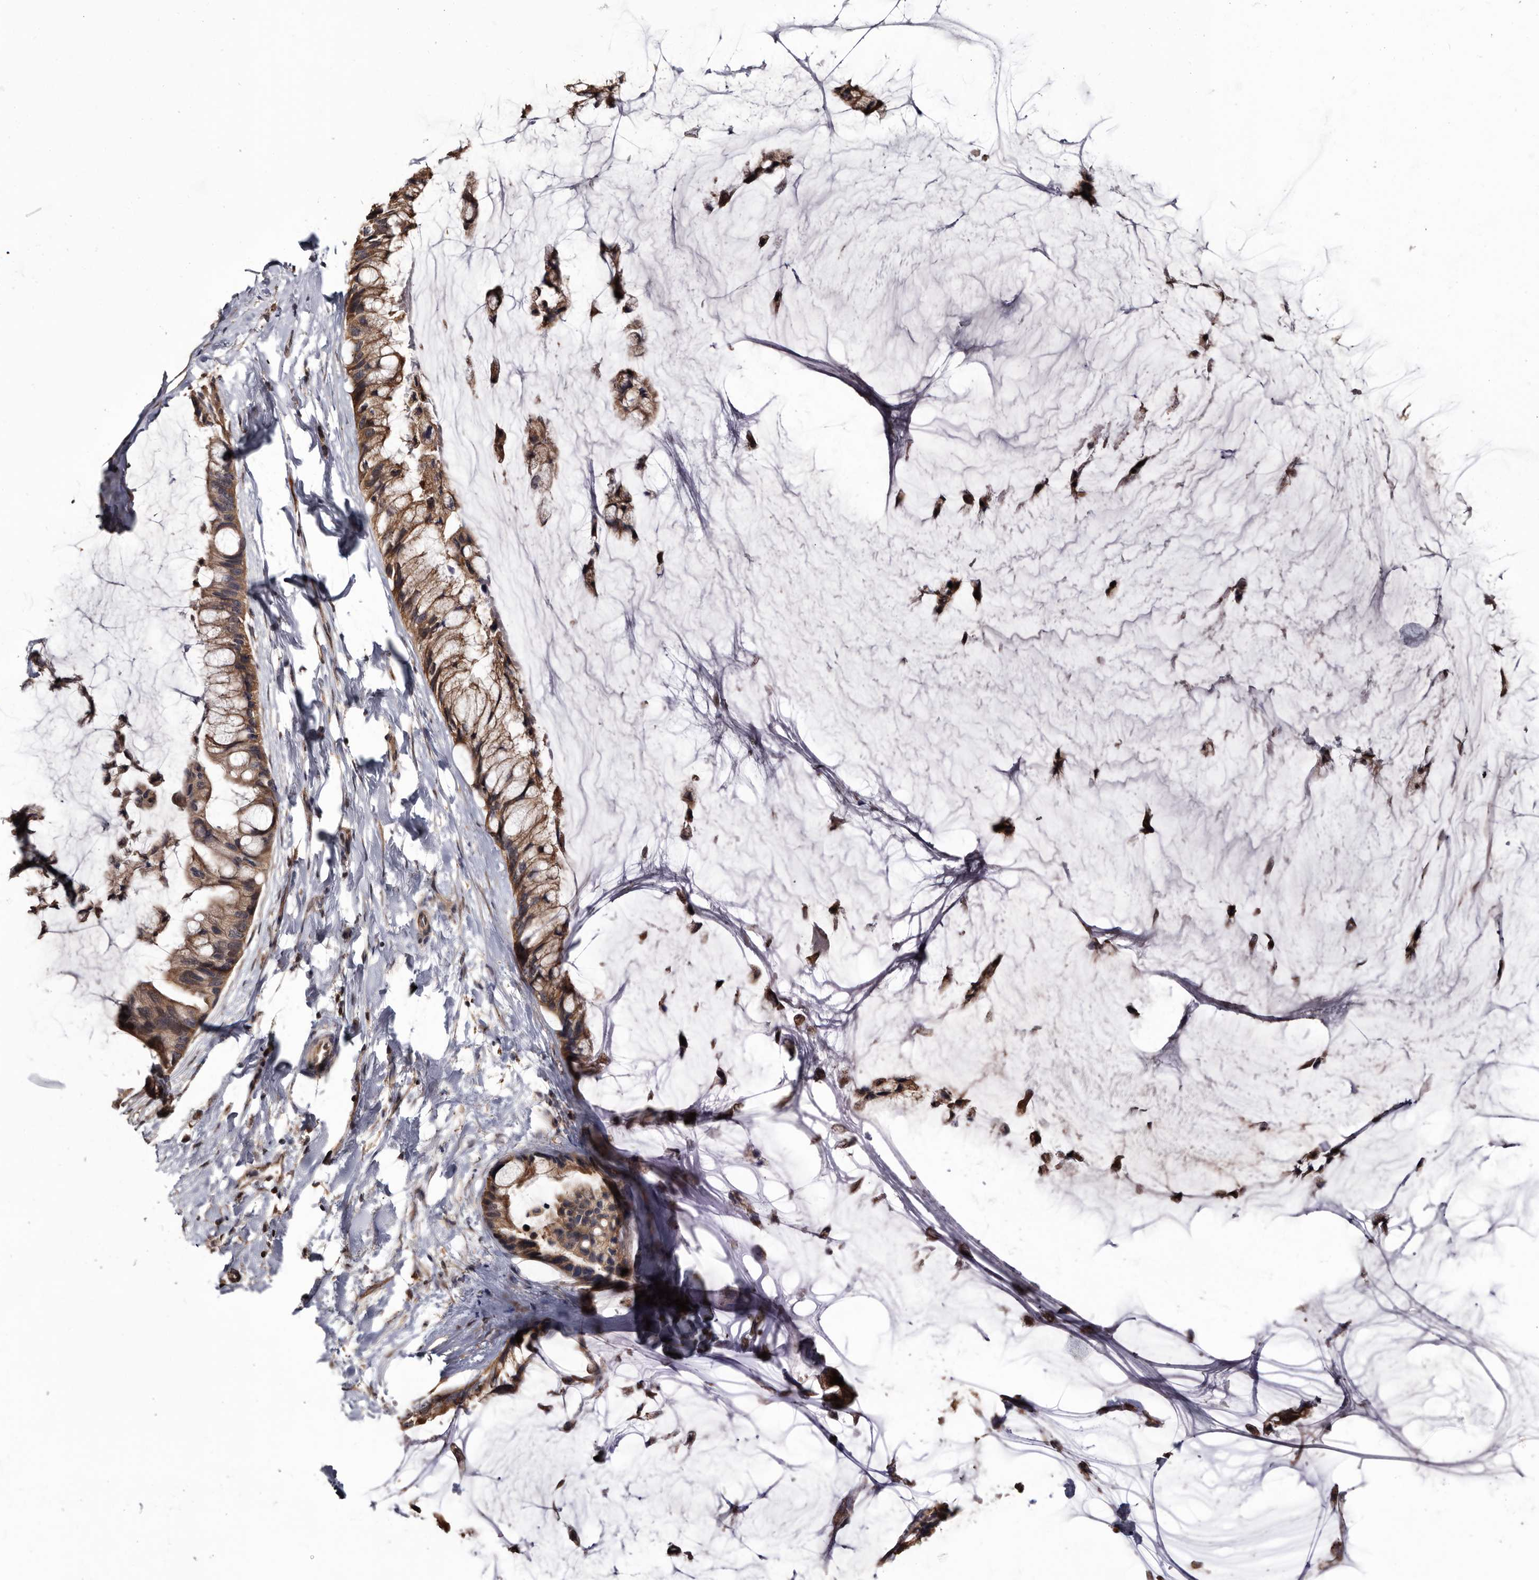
{"staining": {"intensity": "moderate", "quantity": ">75%", "location": "cytoplasmic/membranous"}, "tissue": "ovarian cancer", "cell_type": "Tumor cells", "image_type": "cancer", "snomed": [{"axis": "morphology", "description": "Cystadenocarcinoma, mucinous, NOS"}, {"axis": "topography", "description": "Ovary"}], "caption": "Mucinous cystadenocarcinoma (ovarian) tissue shows moderate cytoplasmic/membranous expression in approximately >75% of tumor cells, visualized by immunohistochemistry.", "gene": "TTI2", "patient": {"sex": "female", "age": 39}}